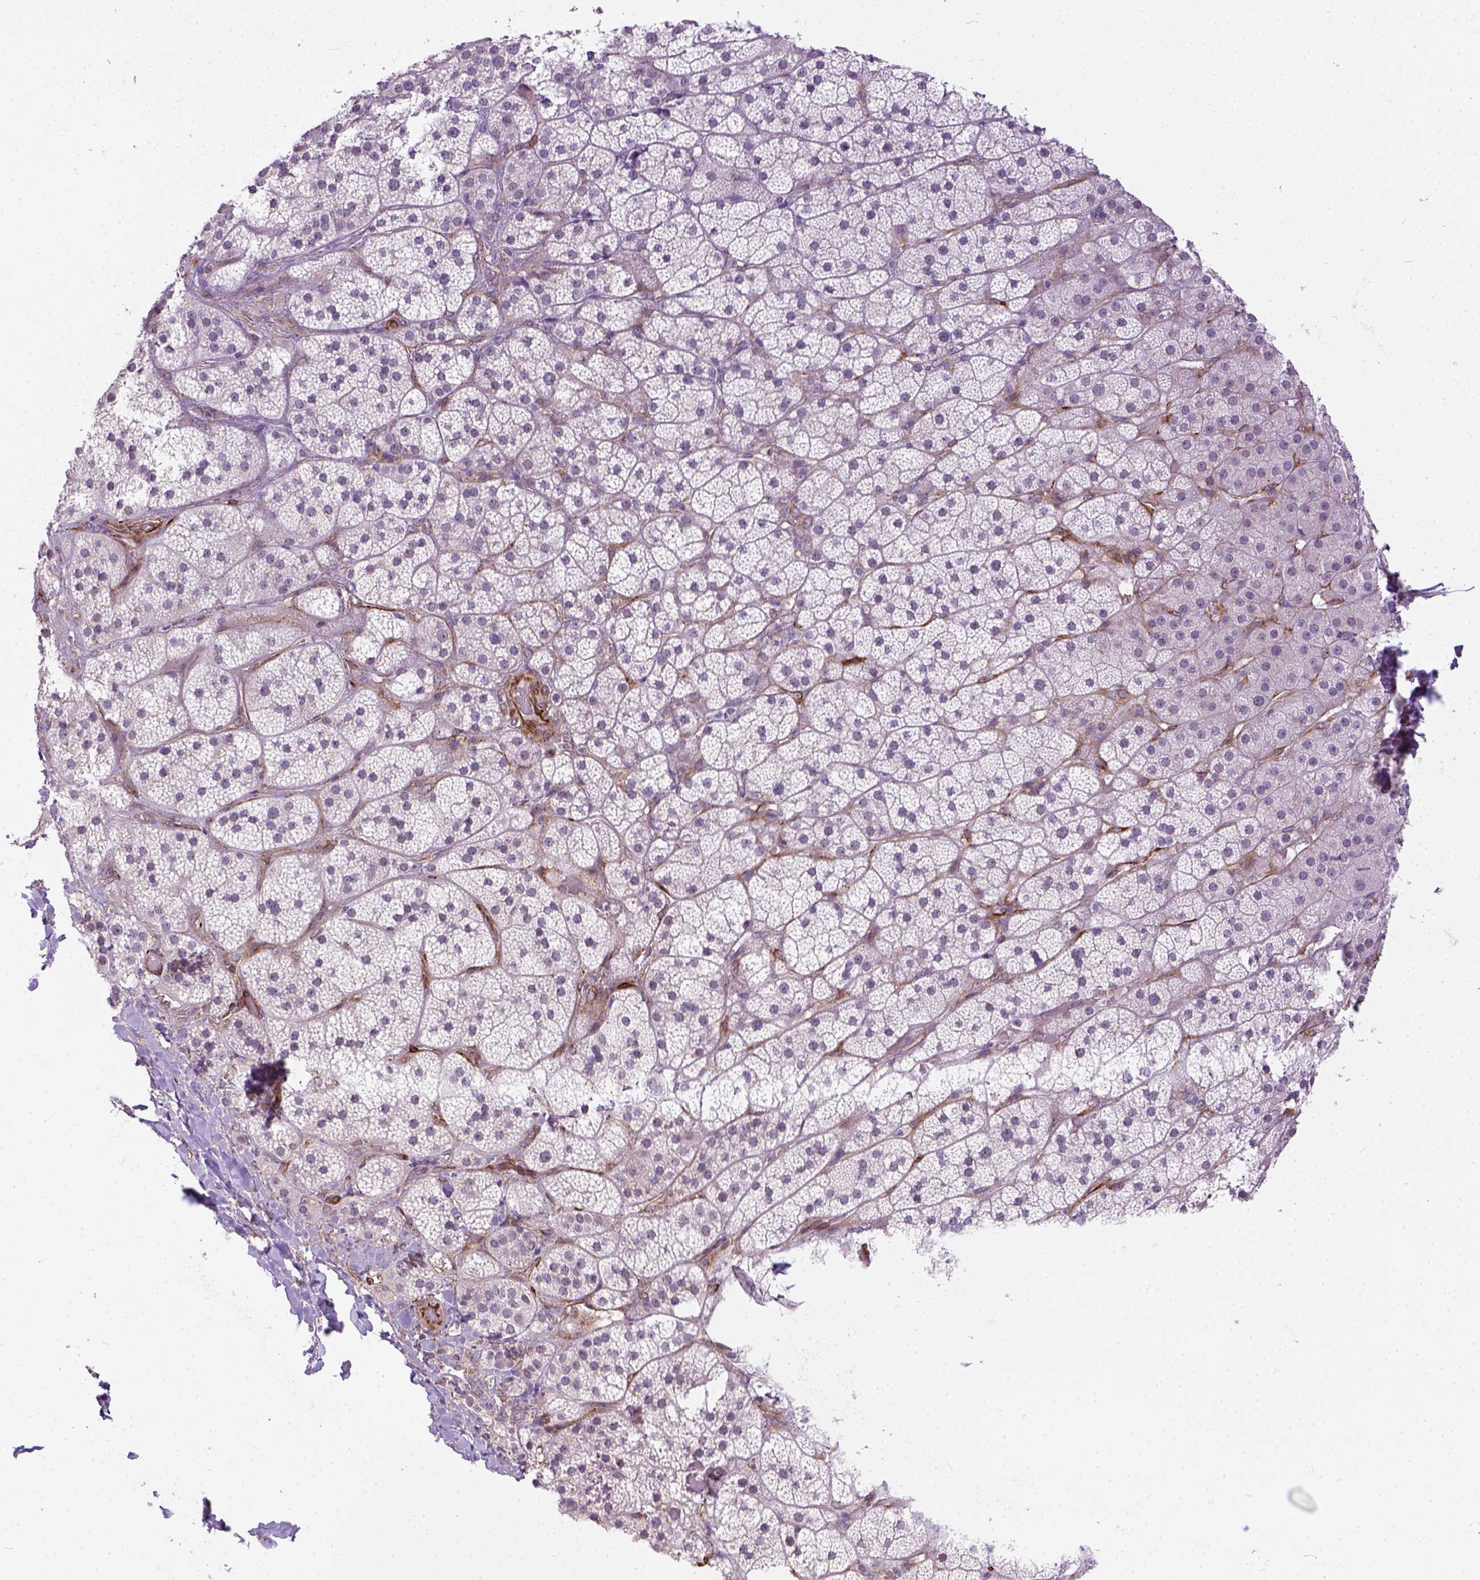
{"staining": {"intensity": "negative", "quantity": "none", "location": "none"}, "tissue": "adrenal gland", "cell_type": "Glandular cells", "image_type": "normal", "snomed": [{"axis": "morphology", "description": "Normal tissue, NOS"}, {"axis": "topography", "description": "Adrenal gland"}], "caption": "This is an immunohistochemistry (IHC) image of unremarkable human adrenal gland. There is no expression in glandular cells.", "gene": "KAZN", "patient": {"sex": "male", "age": 57}}